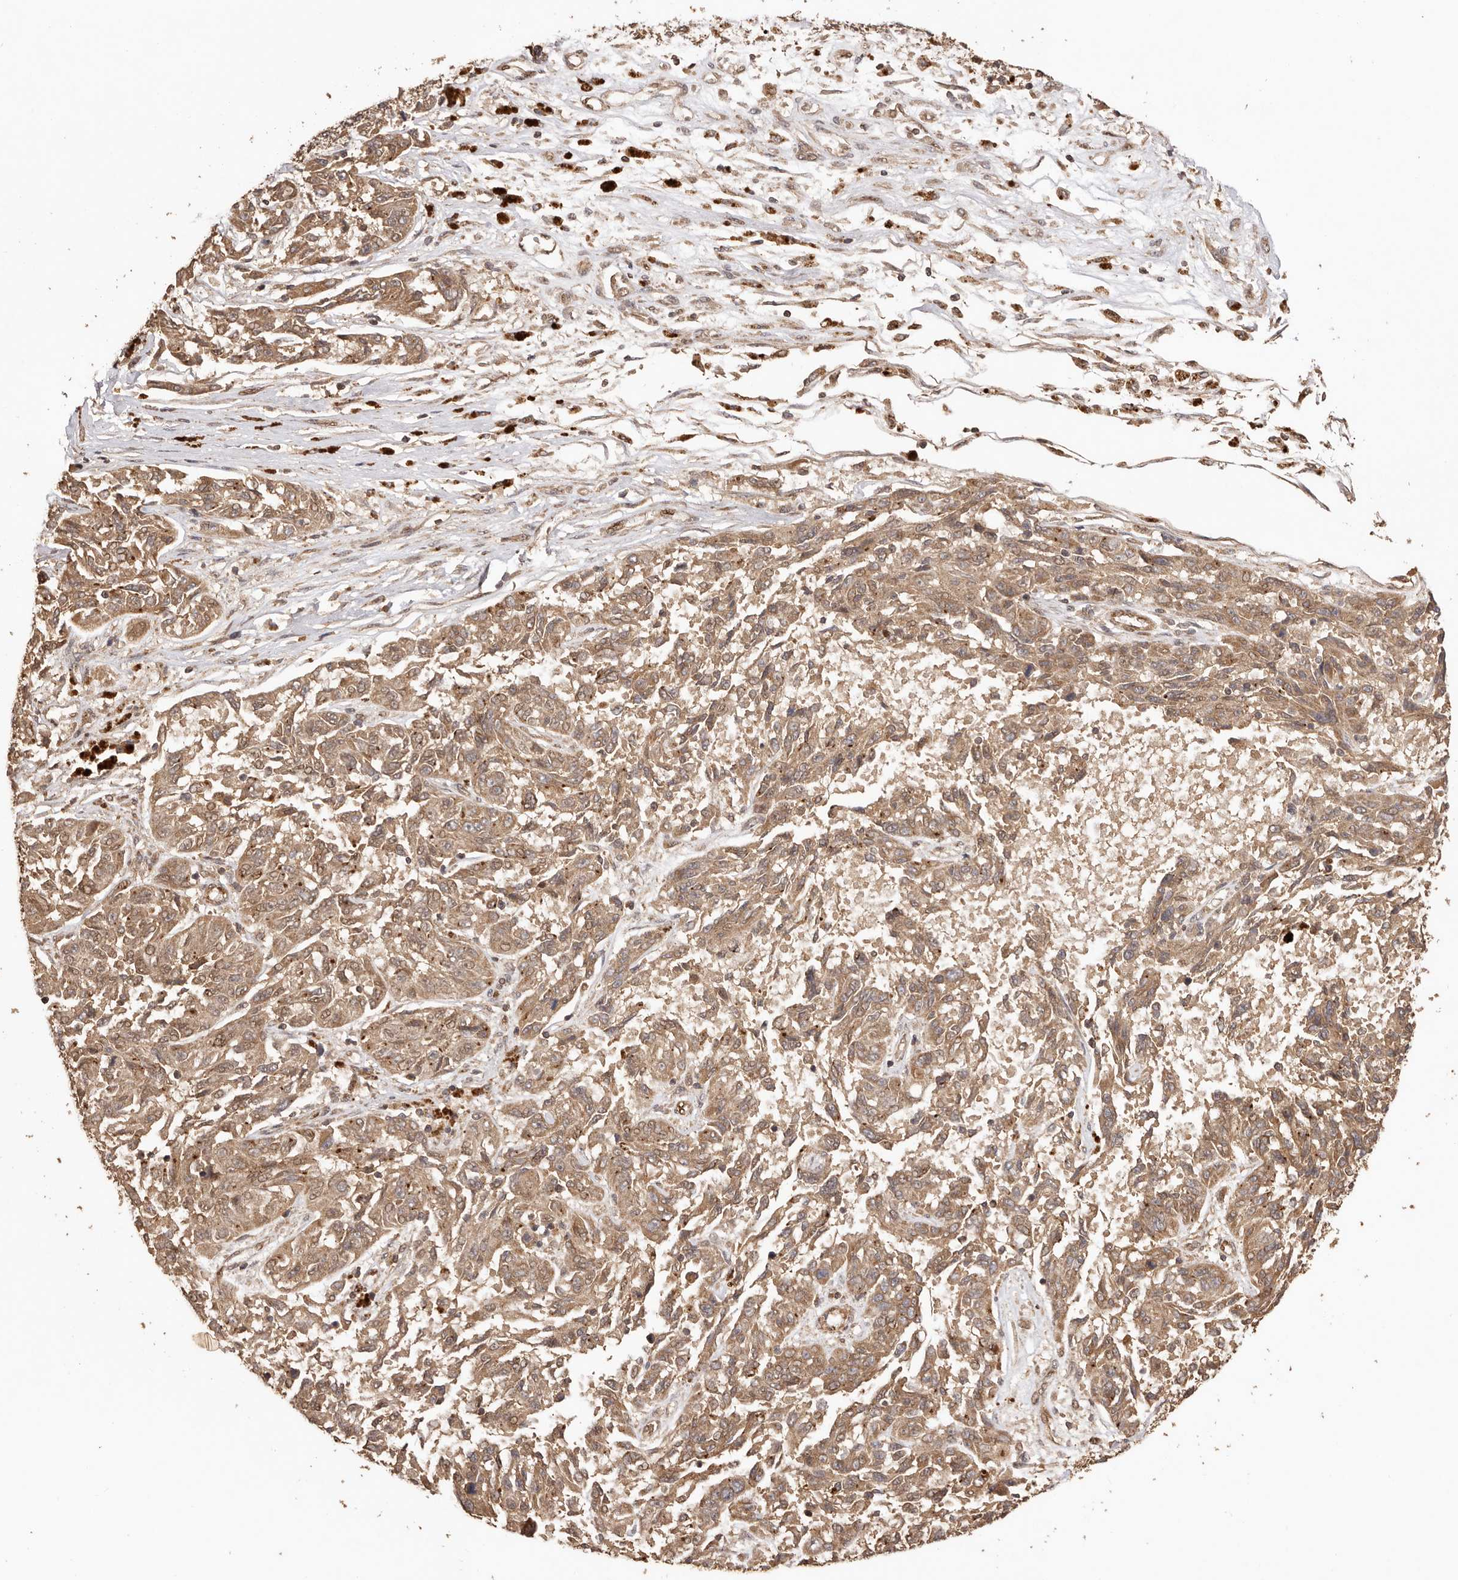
{"staining": {"intensity": "moderate", "quantity": ">75%", "location": "cytoplasmic/membranous"}, "tissue": "melanoma", "cell_type": "Tumor cells", "image_type": "cancer", "snomed": [{"axis": "morphology", "description": "Malignant melanoma, NOS"}, {"axis": "topography", "description": "Skin"}], "caption": "A brown stain labels moderate cytoplasmic/membranous staining of a protein in melanoma tumor cells.", "gene": "UBR2", "patient": {"sex": "male", "age": 53}}